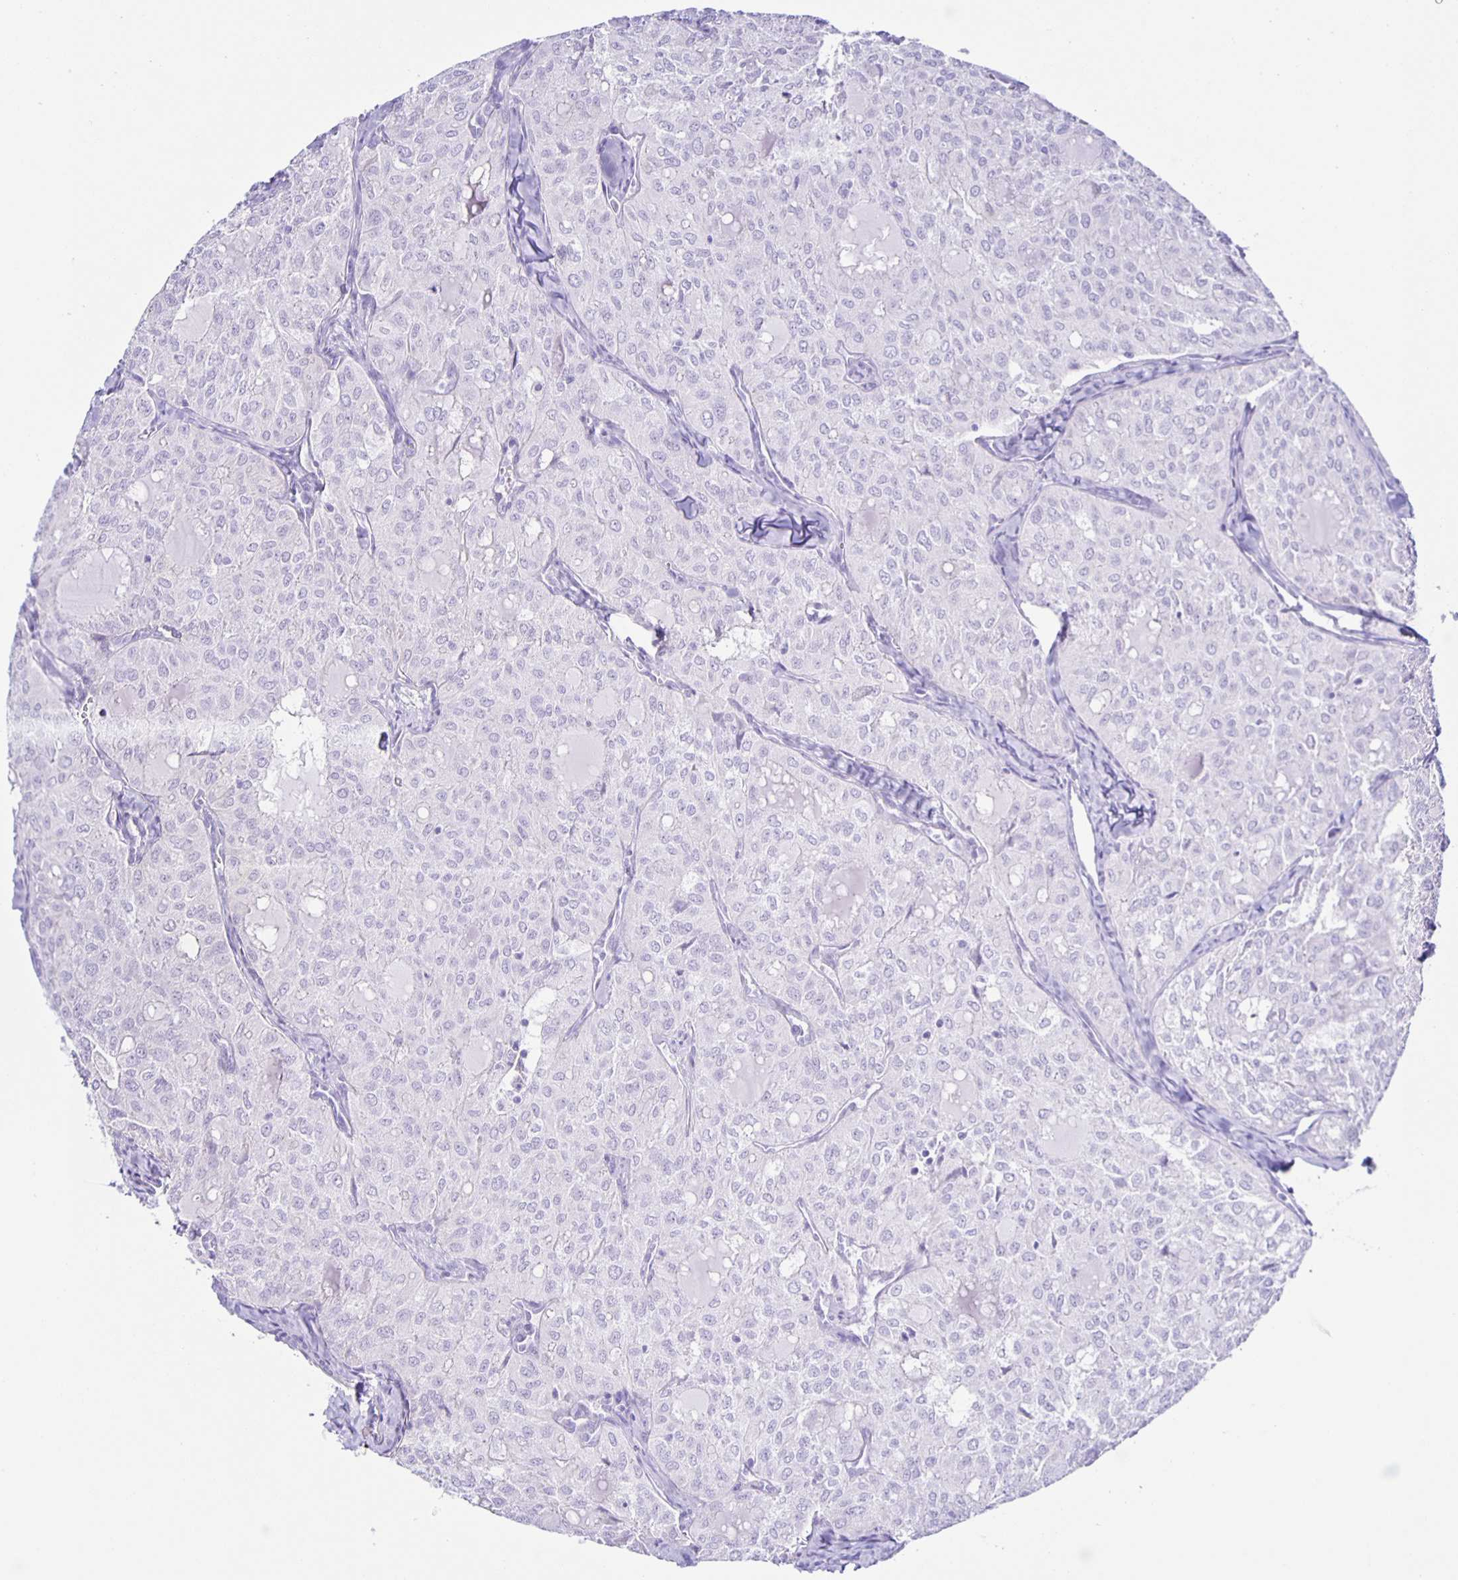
{"staining": {"intensity": "negative", "quantity": "none", "location": "none"}, "tissue": "thyroid cancer", "cell_type": "Tumor cells", "image_type": "cancer", "snomed": [{"axis": "morphology", "description": "Follicular adenoma carcinoma, NOS"}, {"axis": "topography", "description": "Thyroid gland"}], "caption": "Immunohistochemistry (IHC) of human thyroid follicular adenoma carcinoma shows no expression in tumor cells.", "gene": "AQP6", "patient": {"sex": "male", "age": 75}}